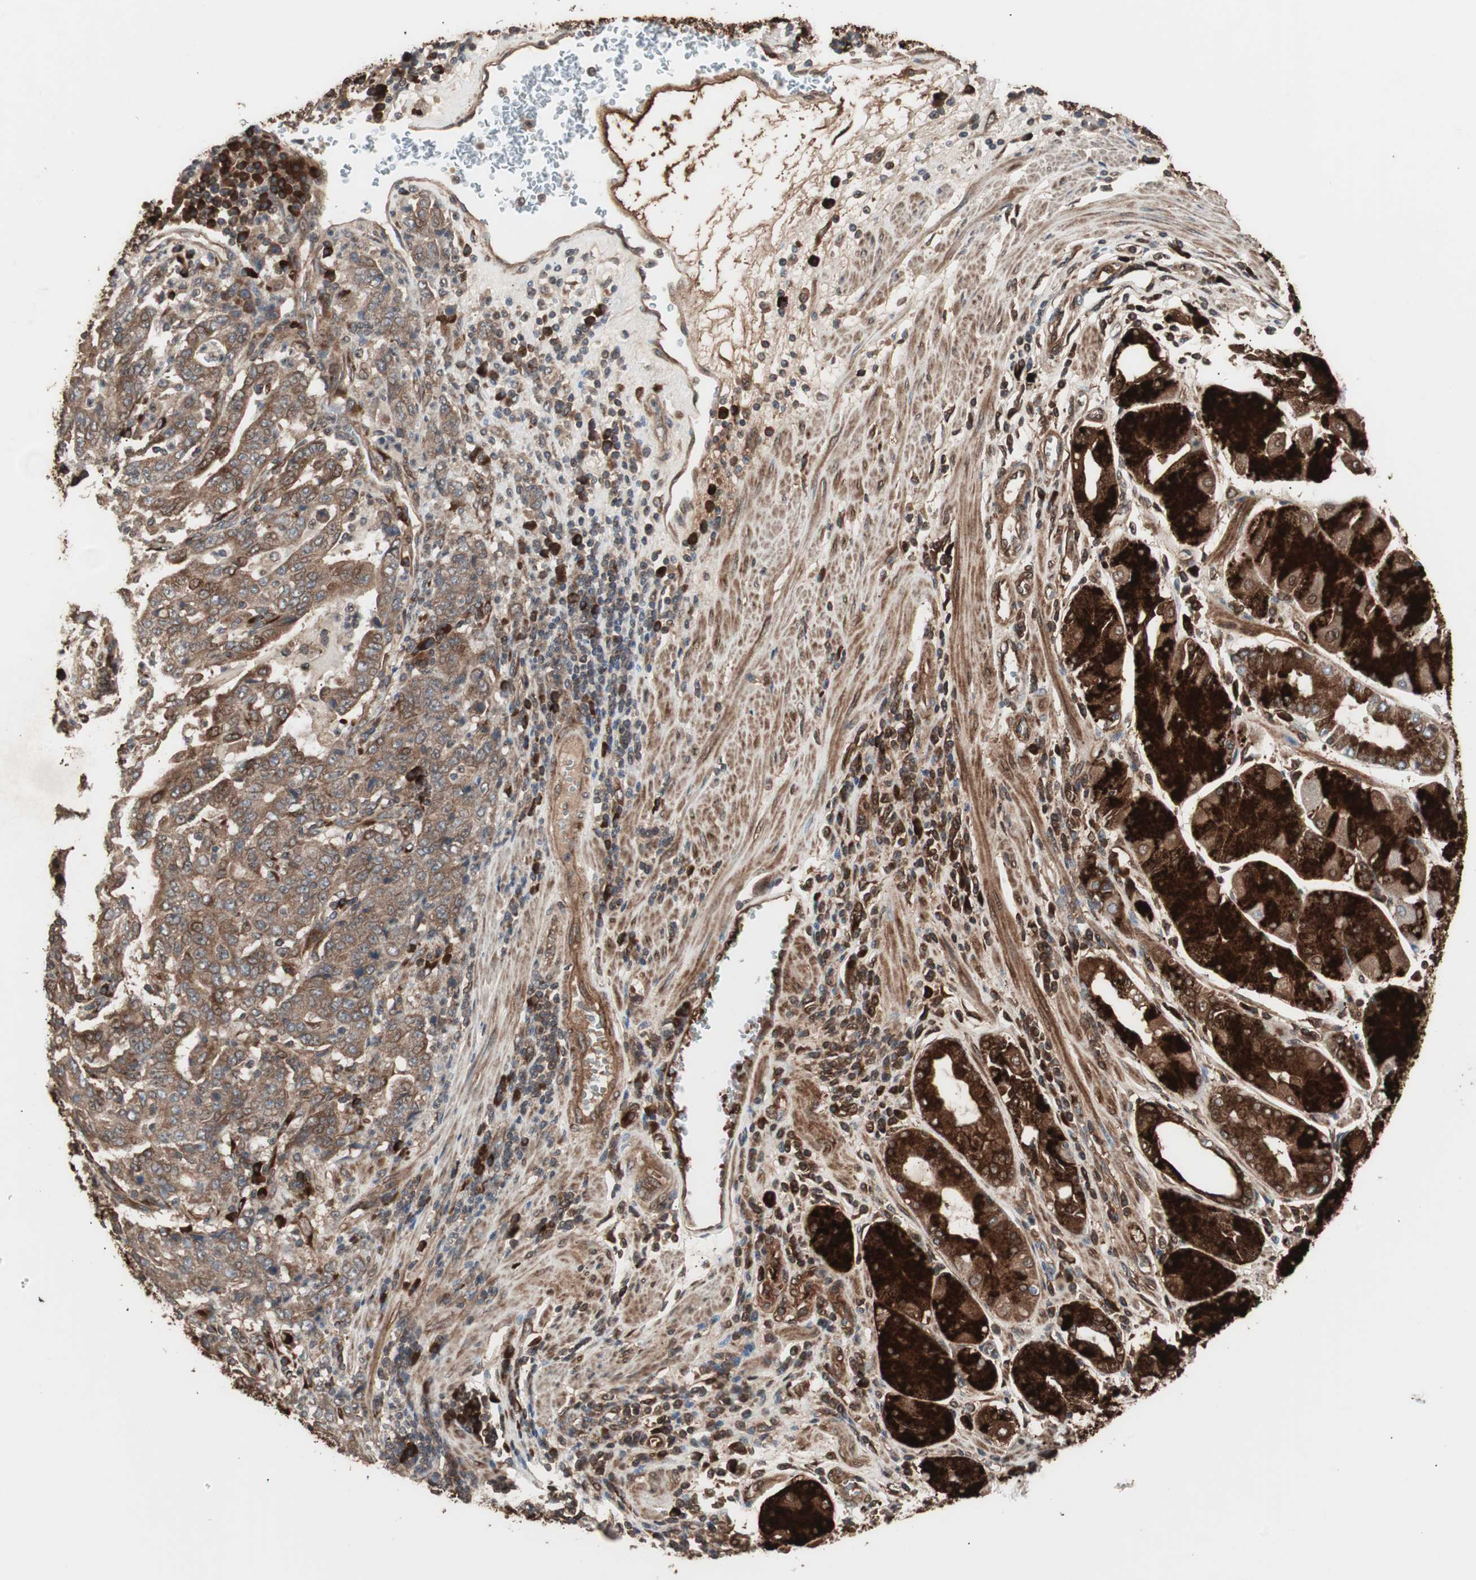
{"staining": {"intensity": "moderate", "quantity": ">75%", "location": "cytoplasmic/membranous"}, "tissue": "stomach cancer", "cell_type": "Tumor cells", "image_type": "cancer", "snomed": [{"axis": "morphology", "description": "Normal tissue, NOS"}, {"axis": "morphology", "description": "Adenocarcinoma, NOS"}, {"axis": "topography", "description": "Stomach, upper"}, {"axis": "topography", "description": "Stomach"}], "caption": "This is a photomicrograph of immunohistochemistry staining of adenocarcinoma (stomach), which shows moderate positivity in the cytoplasmic/membranous of tumor cells.", "gene": "LZTS1", "patient": {"sex": "male", "age": 59}}